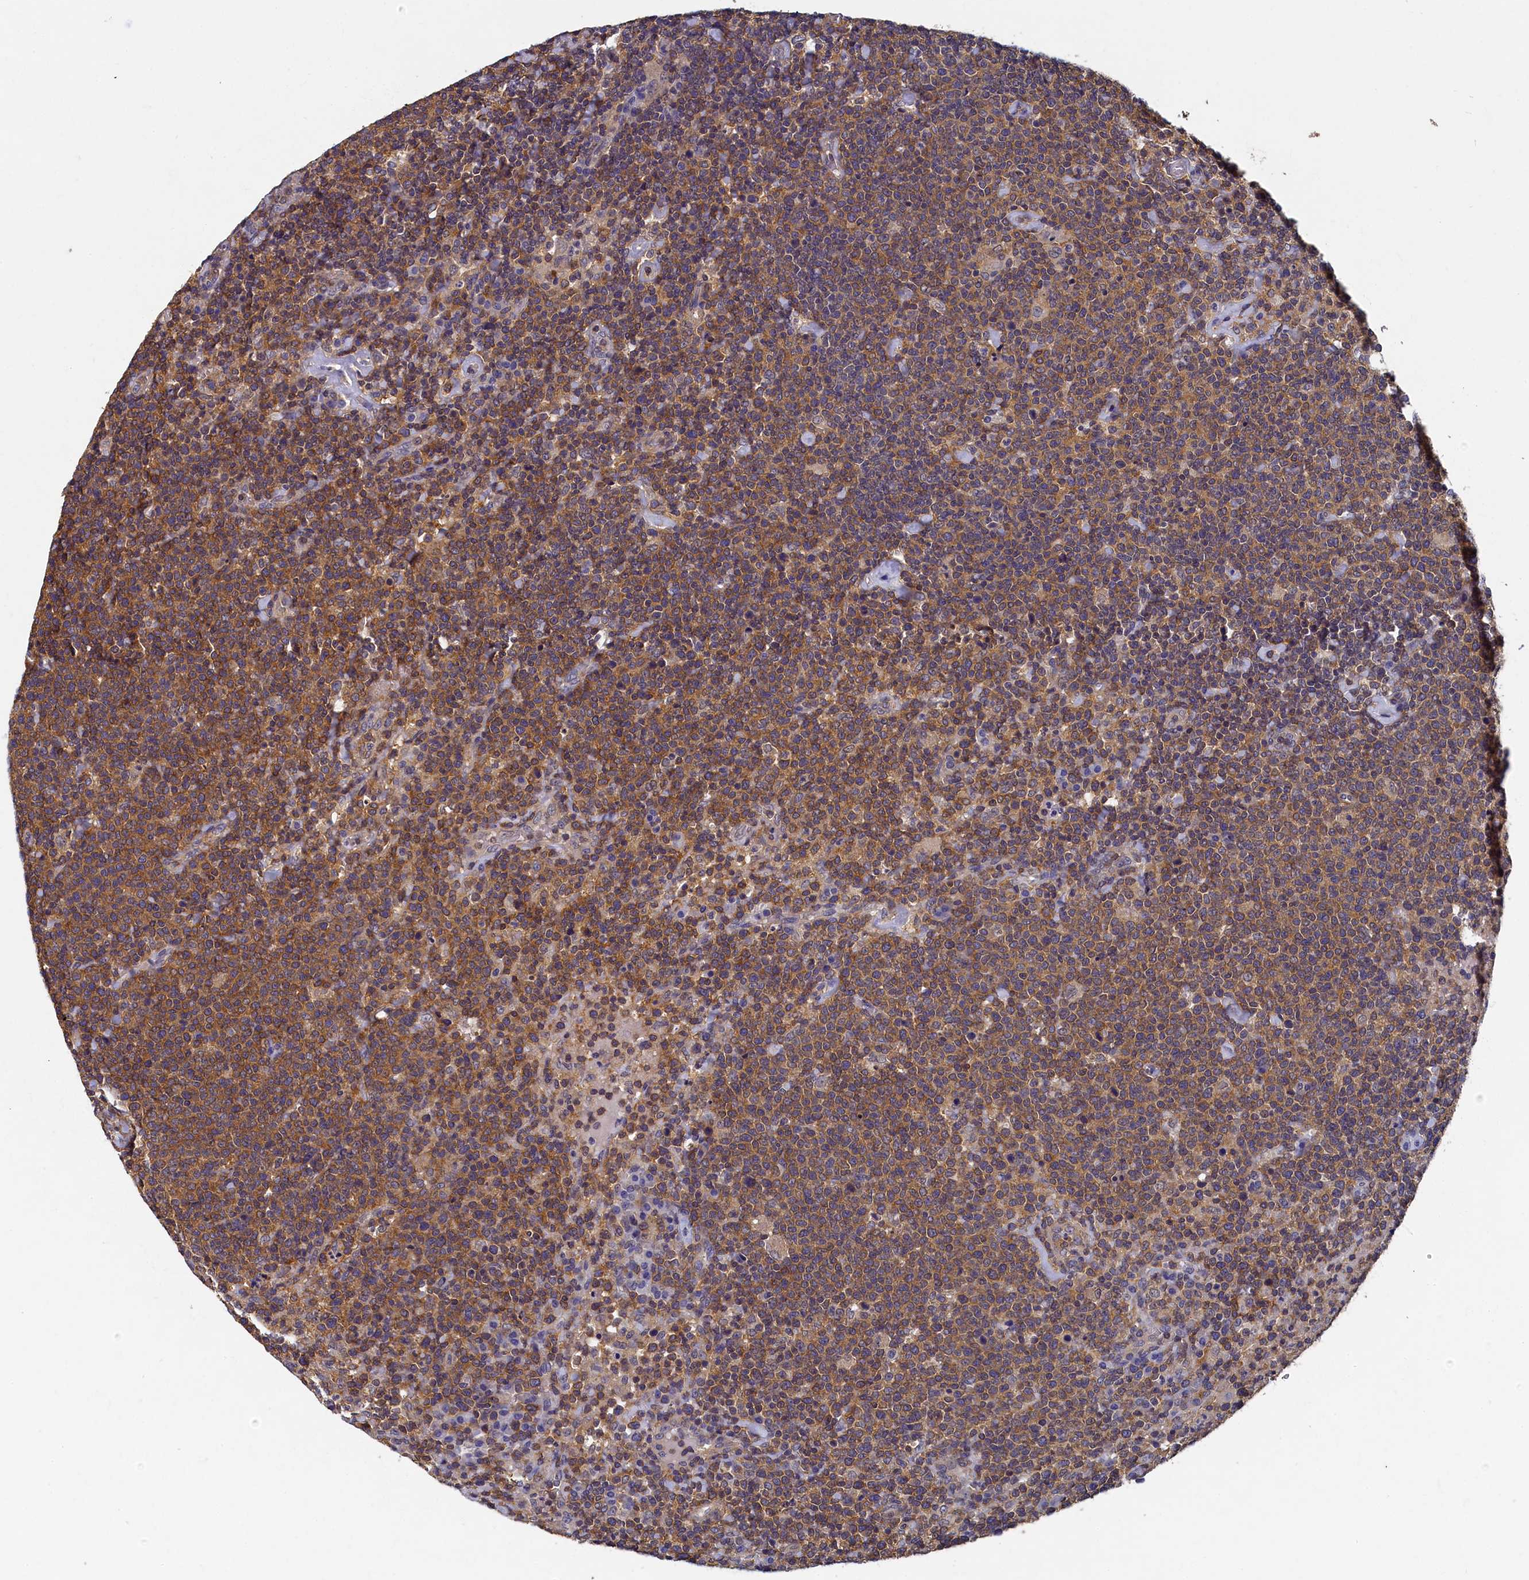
{"staining": {"intensity": "moderate", "quantity": ">75%", "location": "cytoplasmic/membranous"}, "tissue": "lymphoma", "cell_type": "Tumor cells", "image_type": "cancer", "snomed": [{"axis": "morphology", "description": "Malignant lymphoma, non-Hodgkin's type, High grade"}, {"axis": "topography", "description": "Lymph node"}], "caption": "There is medium levels of moderate cytoplasmic/membranous positivity in tumor cells of malignant lymphoma, non-Hodgkin's type (high-grade), as demonstrated by immunohistochemical staining (brown color).", "gene": "TBCB", "patient": {"sex": "male", "age": 61}}